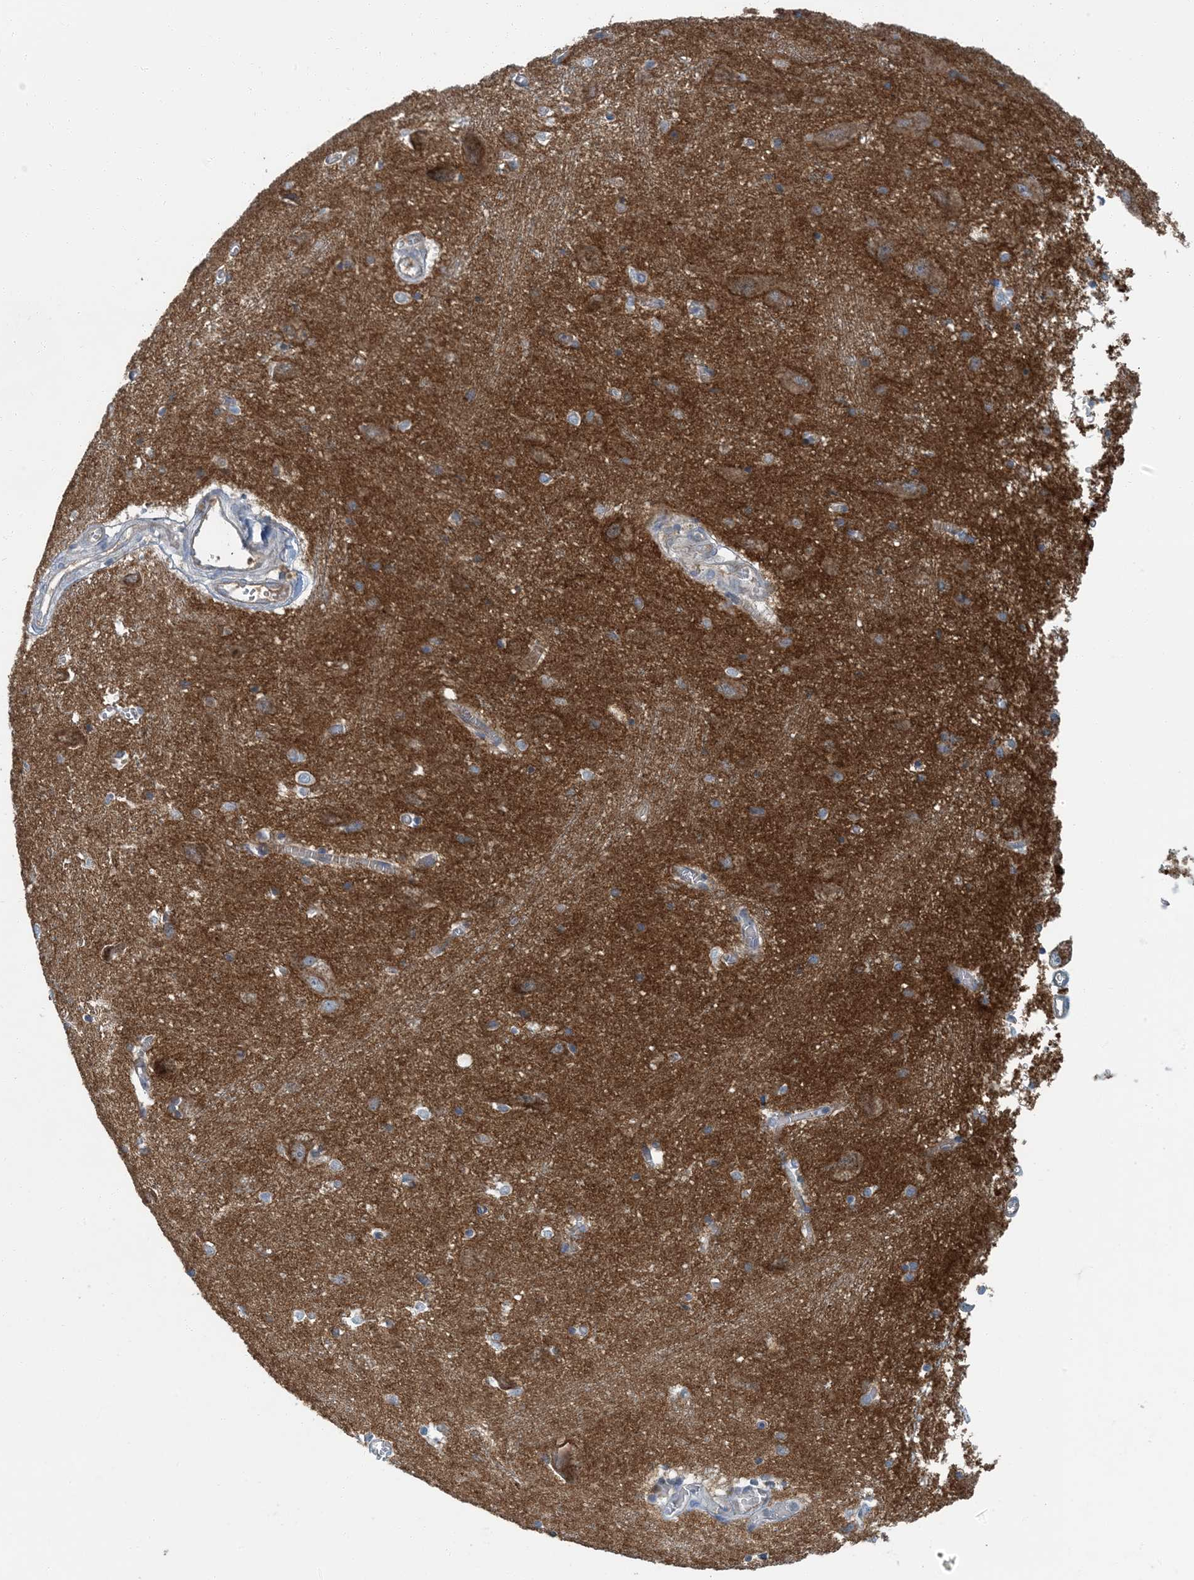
{"staining": {"intensity": "moderate", "quantity": "<25%", "location": "cytoplasmic/membranous"}, "tissue": "caudate", "cell_type": "Glial cells", "image_type": "normal", "snomed": [{"axis": "morphology", "description": "Normal tissue, NOS"}, {"axis": "topography", "description": "Lateral ventricle wall"}], "caption": "Caudate was stained to show a protein in brown. There is low levels of moderate cytoplasmic/membranous staining in approximately <25% of glial cells. The protein is shown in brown color, while the nuclei are stained blue.", "gene": "EPHA4", "patient": {"sex": "male", "age": 37}}